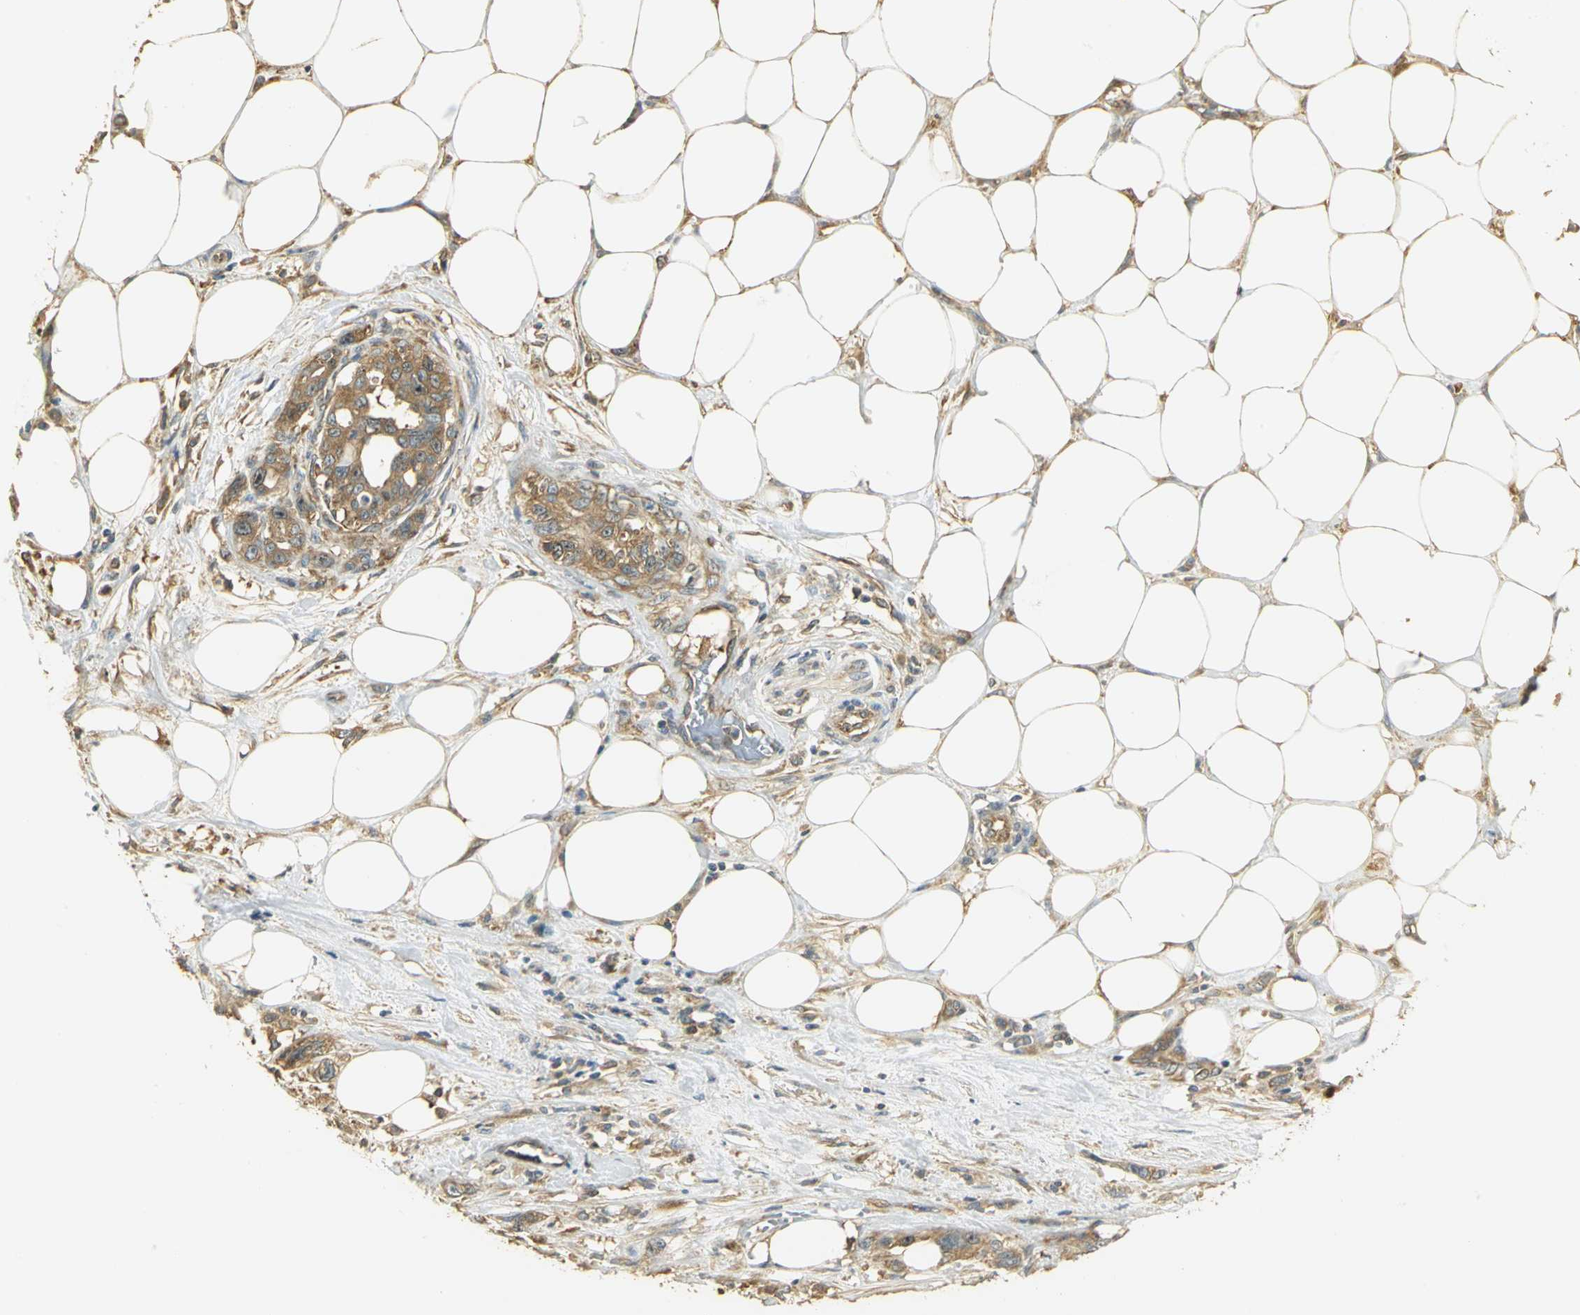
{"staining": {"intensity": "moderate", "quantity": ">75%", "location": "cytoplasmic/membranous"}, "tissue": "pancreatic cancer", "cell_type": "Tumor cells", "image_type": "cancer", "snomed": [{"axis": "morphology", "description": "Adenocarcinoma, NOS"}, {"axis": "topography", "description": "Pancreas"}], "caption": "Immunohistochemical staining of human pancreatic adenocarcinoma exhibits moderate cytoplasmic/membranous protein positivity in about >75% of tumor cells.", "gene": "RARS1", "patient": {"sex": "male", "age": 46}}